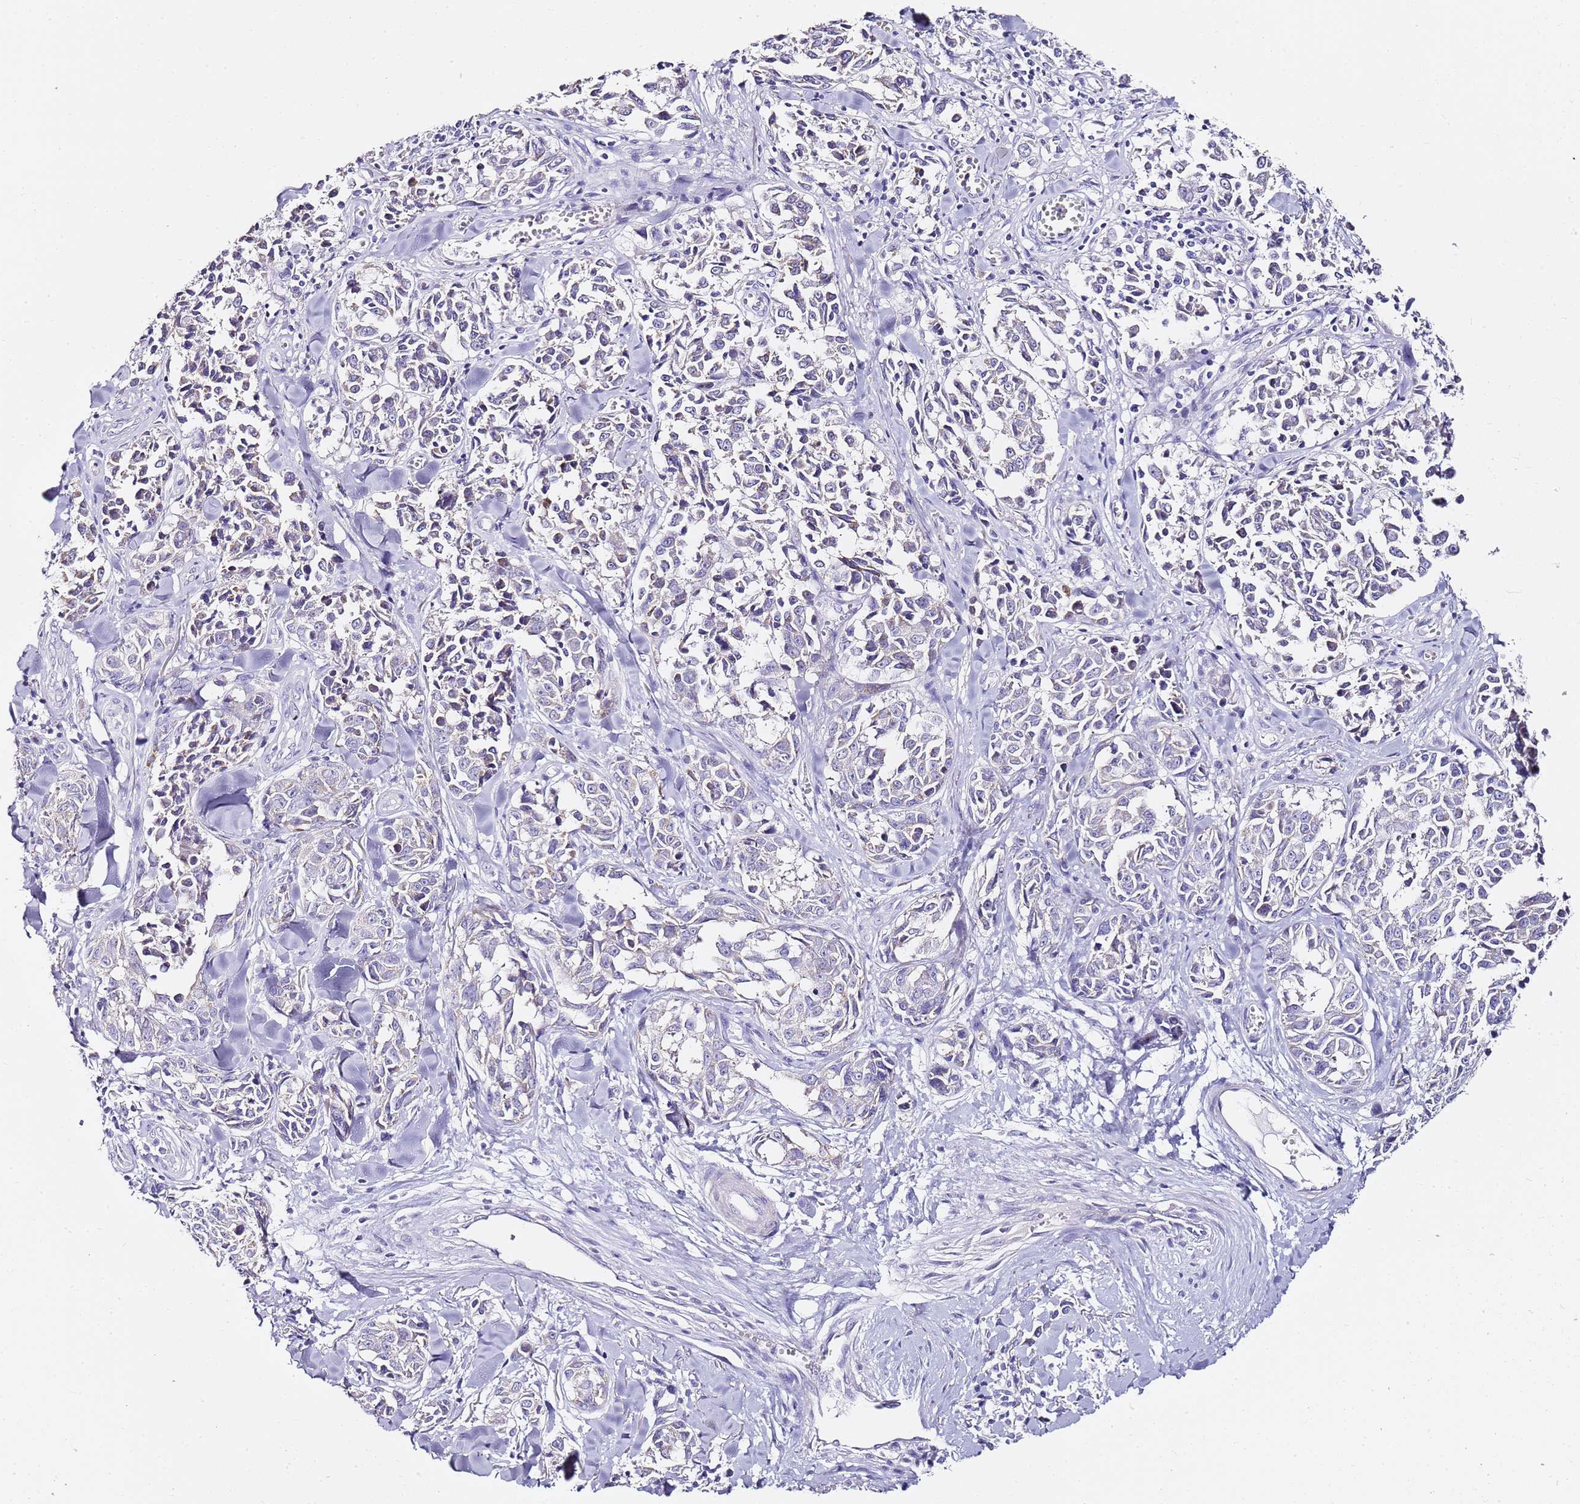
{"staining": {"intensity": "negative", "quantity": "none", "location": "none"}, "tissue": "melanoma", "cell_type": "Tumor cells", "image_type": "cancer", "snomed": [{"axis": "morphology", "description": "Malignant melanoma, NOS"}, {"axis": "topography", "description": "Skin"}], "caption": "This is an immunohistochemistry photomicrograph of melanoma. There is no staining in tumor cells.", "gene": "MYBPC3", "patient": {"sex": "female", "age": 64}}